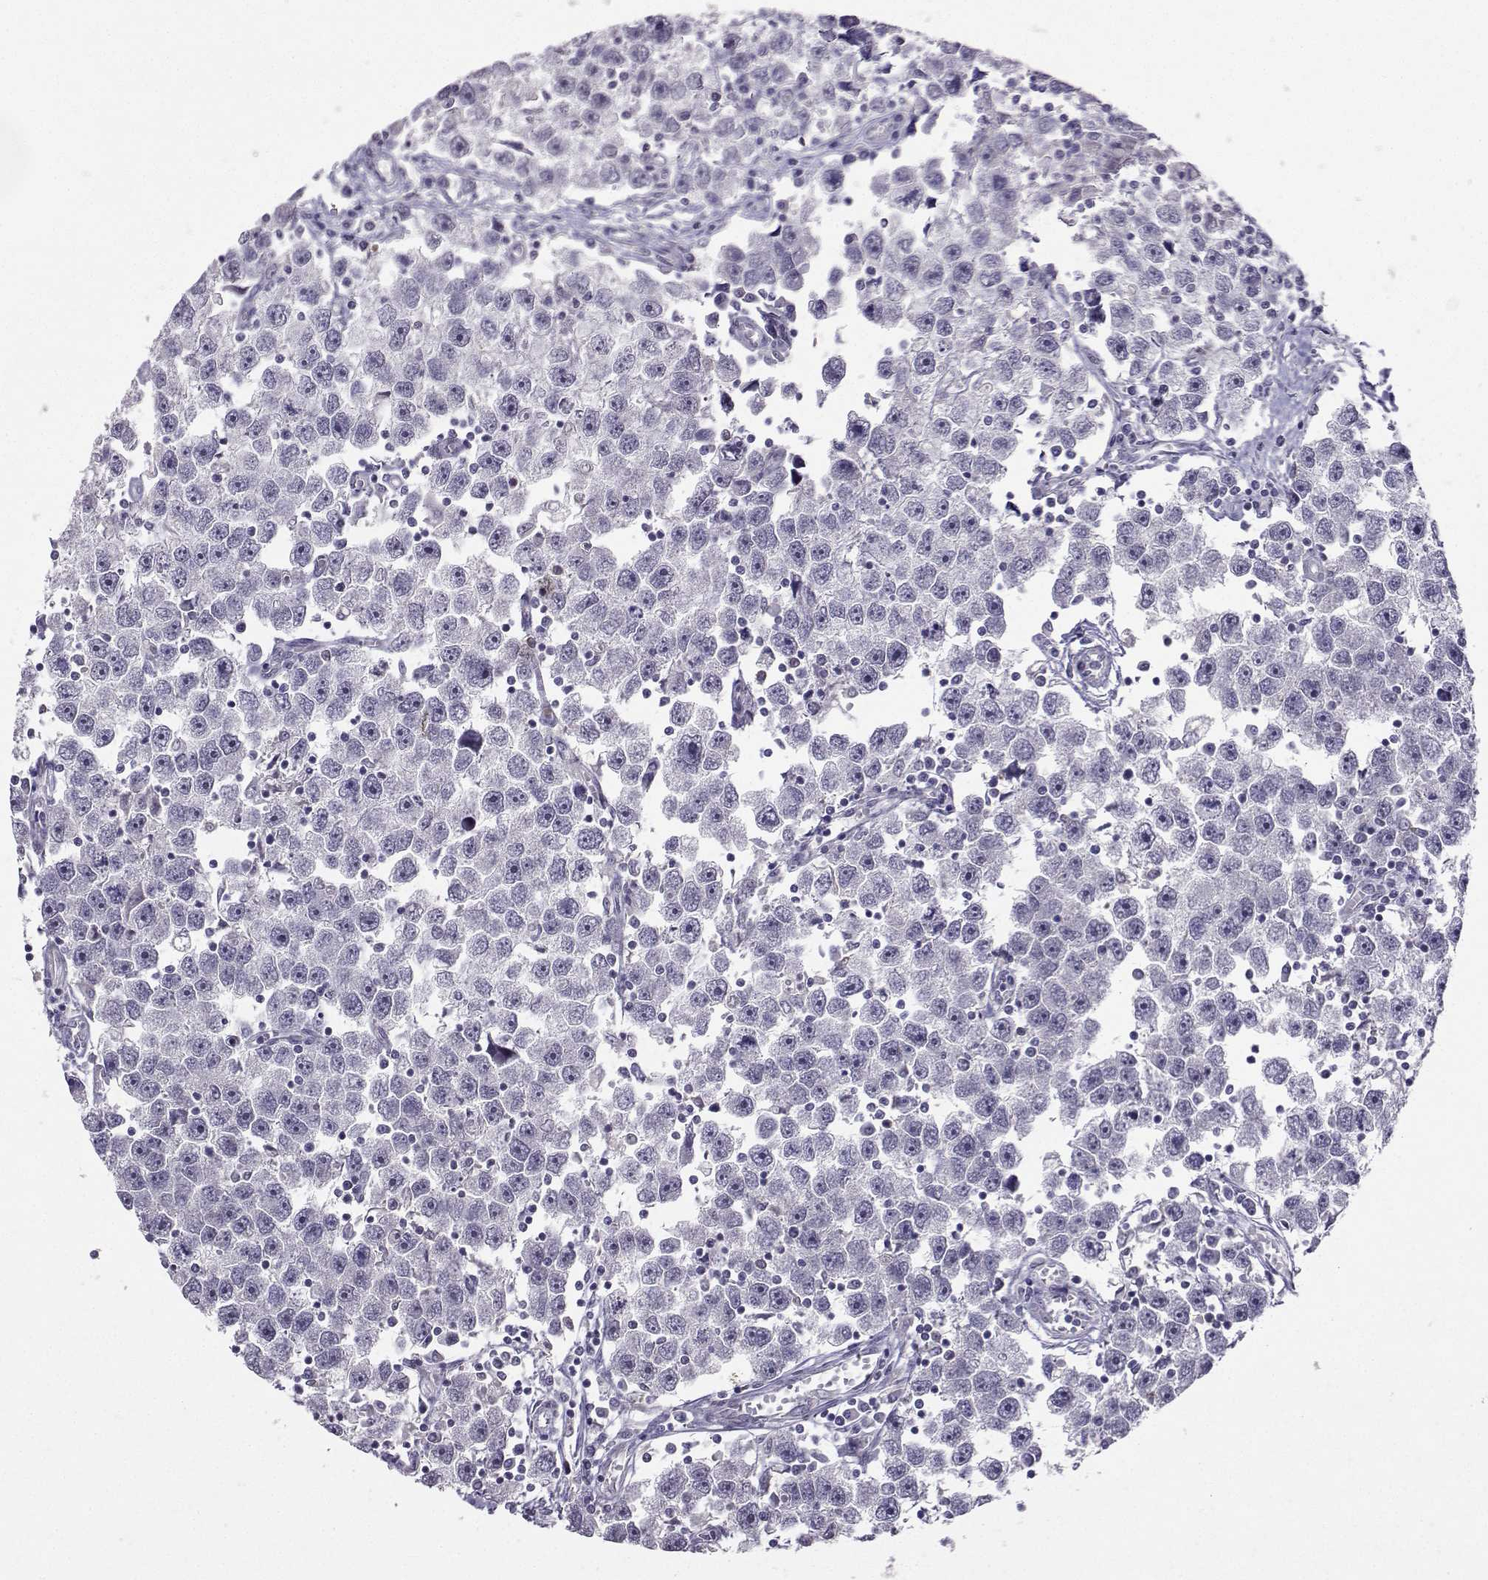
{"staining": {"intensity": "negative", "quantity": "none", "location": "none"}, "tissue": "testis cancer", "cell_type": "Tumor cells", "image_type": "cancer", "snomed": [{"axis": "morphology", "description": "Seminoma, NOS"}, {"axis": "topography", "description": "Testis"}], "caption": "A high-resolution photomicrograph shows immunohistochemistry staining of testis cancer (seminoma), which exhibits no significant positivity in tumor cells.", "gene": "TBR1", "patient": {"sex": "male", "age": 30}}